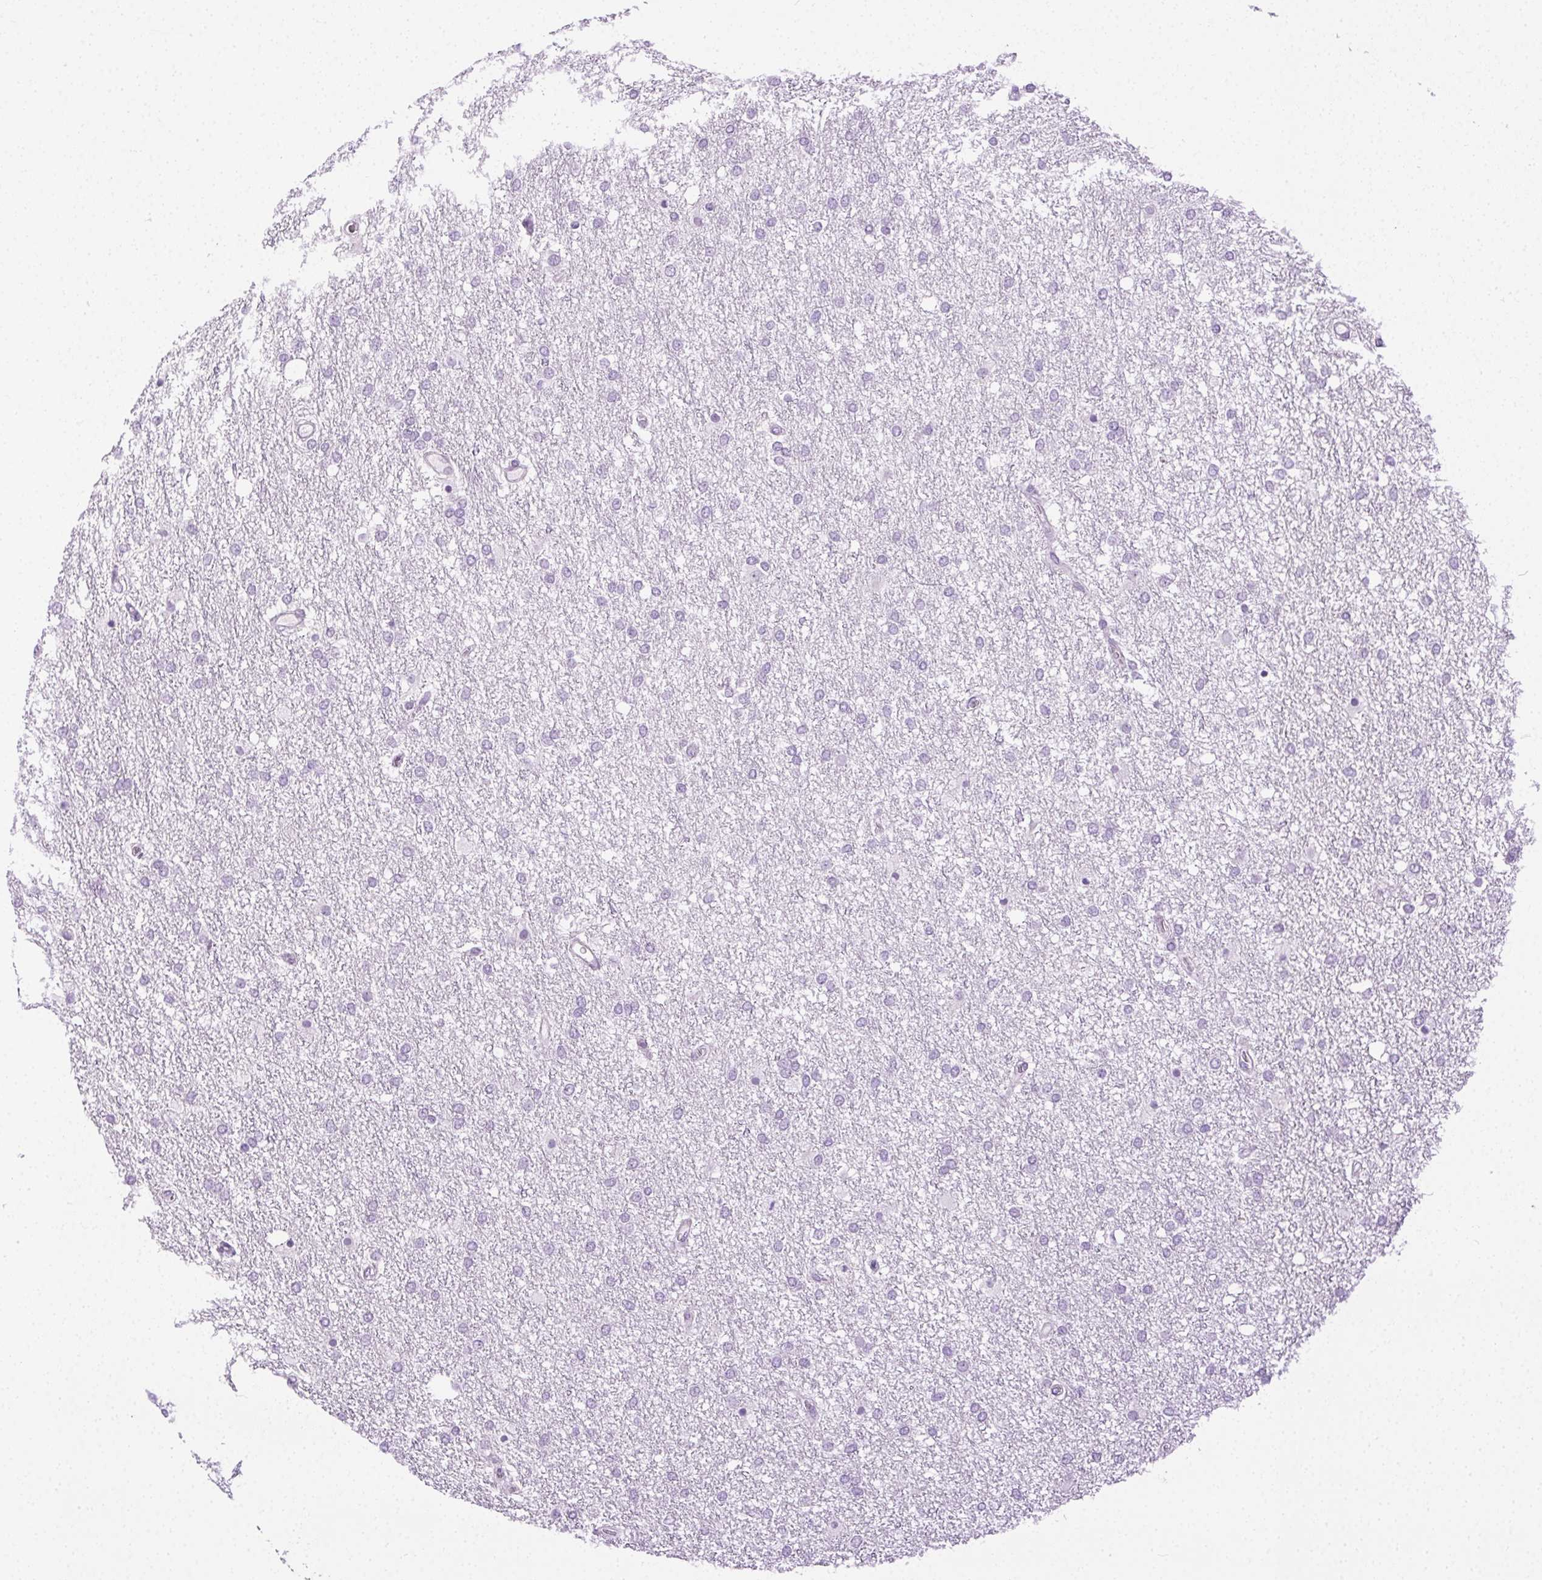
{"staining": {"intensity": "negative", "quantity": "none", "location": "none"}, "tissue": "glioma", "cell_type": "Tumor cells", "image_type": "cancer", "snomed": [{"axis": "morphology", "description": "Glioma, malignant, High grade"}, {"axis": "topography", "description": "Brain"}], "caption": "Immunohistochemistry photomicrograph of neoplastic tissue: malignant high-grade glioma stained with DAB (3,3'-diaminobenzidine) shows no significant protein positivity in tumor cells.", "gene": "C20orf85", "patient": {"sex": "female", "age": 61}}